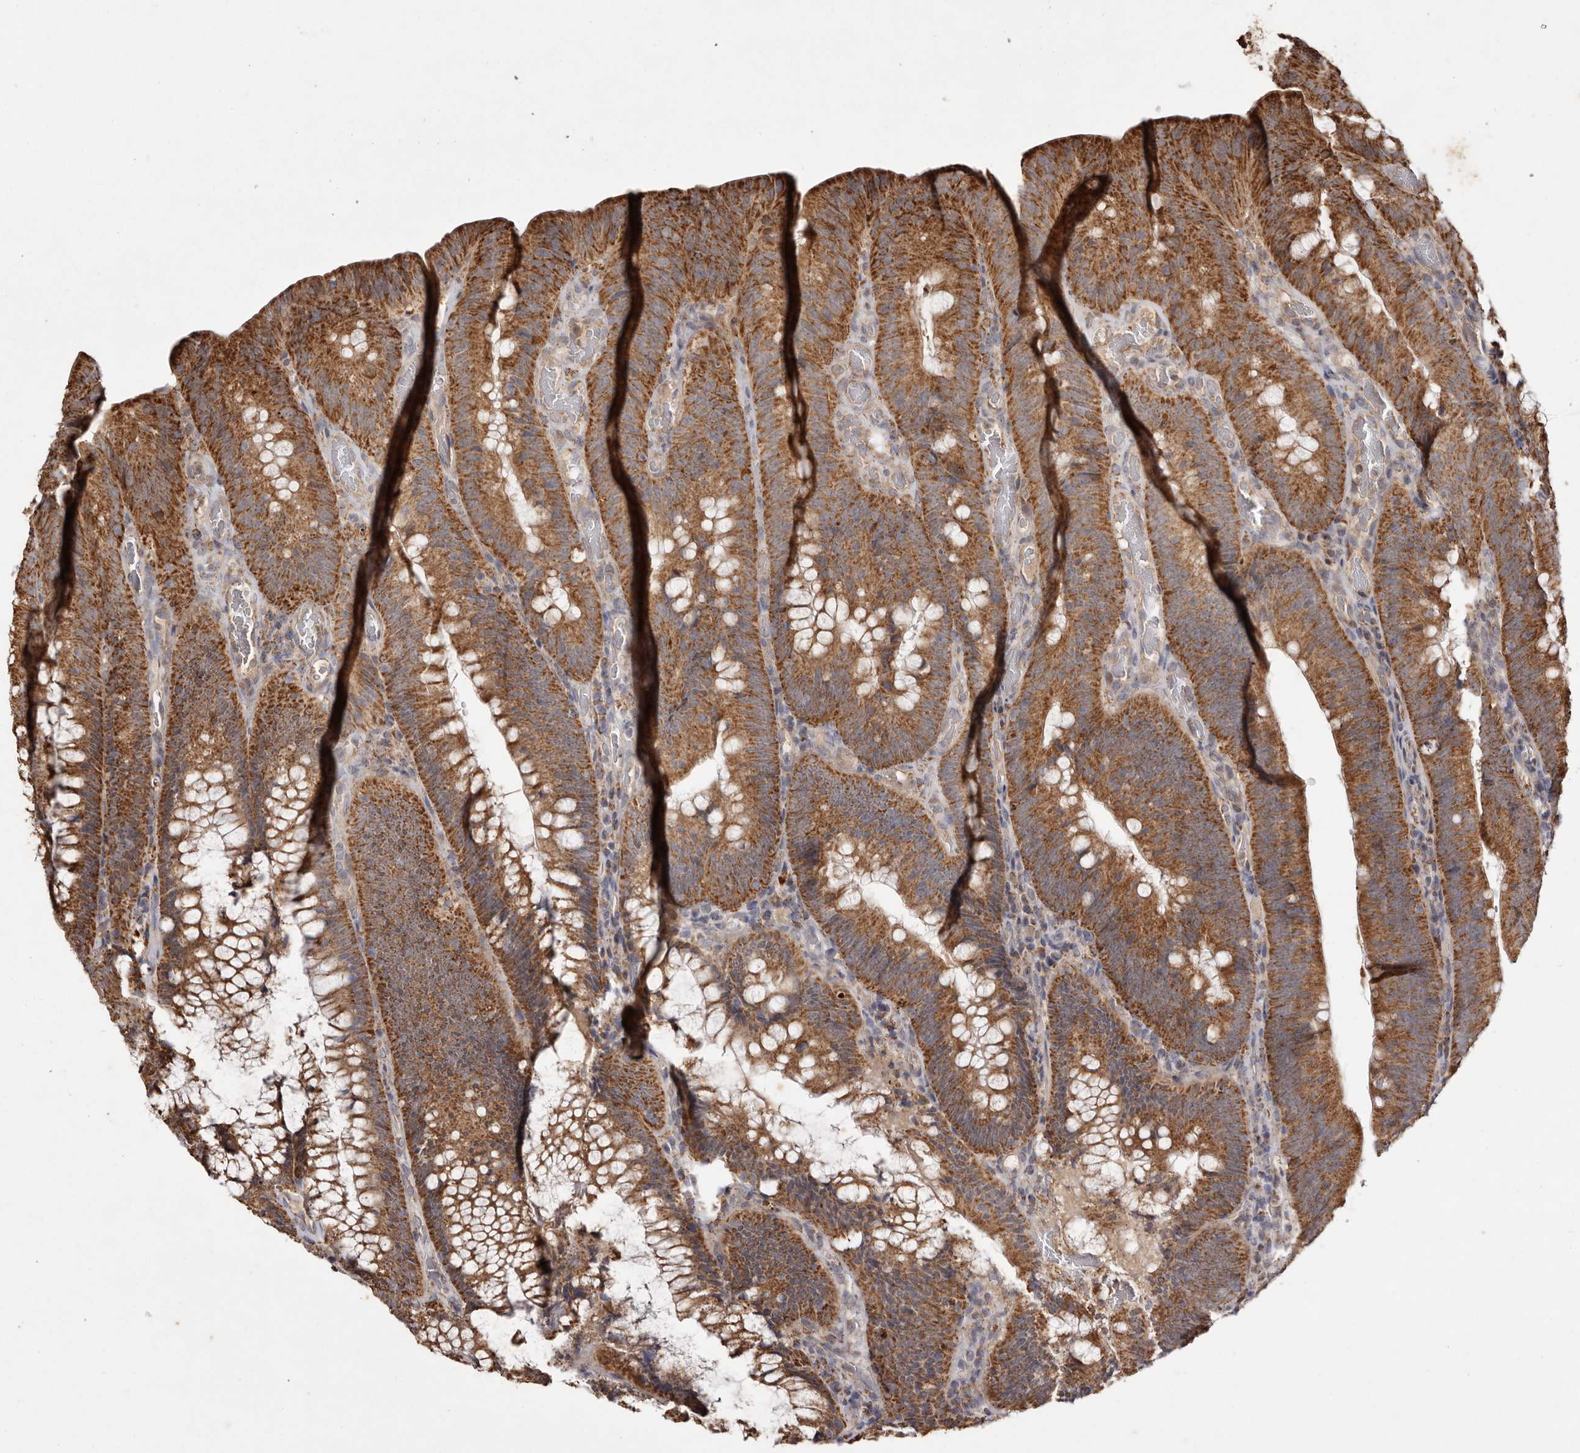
{"staining": {"intensity": "strong", "quantity": ">75%", "location": "cytoplasmic/membranous"}, "tissue": "colorectal cancer", "cell_type": "Tumor cells", "image_type": "cancer", "snomed": [{"axis": "morphology", "description": "Normal tissue, NOS"}, {"axis": "topography", "description": "Colon"}], "caption": "This is a photomicrograph of immunohistochemistry (IHC) staining of colorectal cancer, which shows strong positivity in the cytoplasmic/membranous of tumor cells.", "gene": "CPLANE2", "patient": {"sex": "female", "age": 82}}